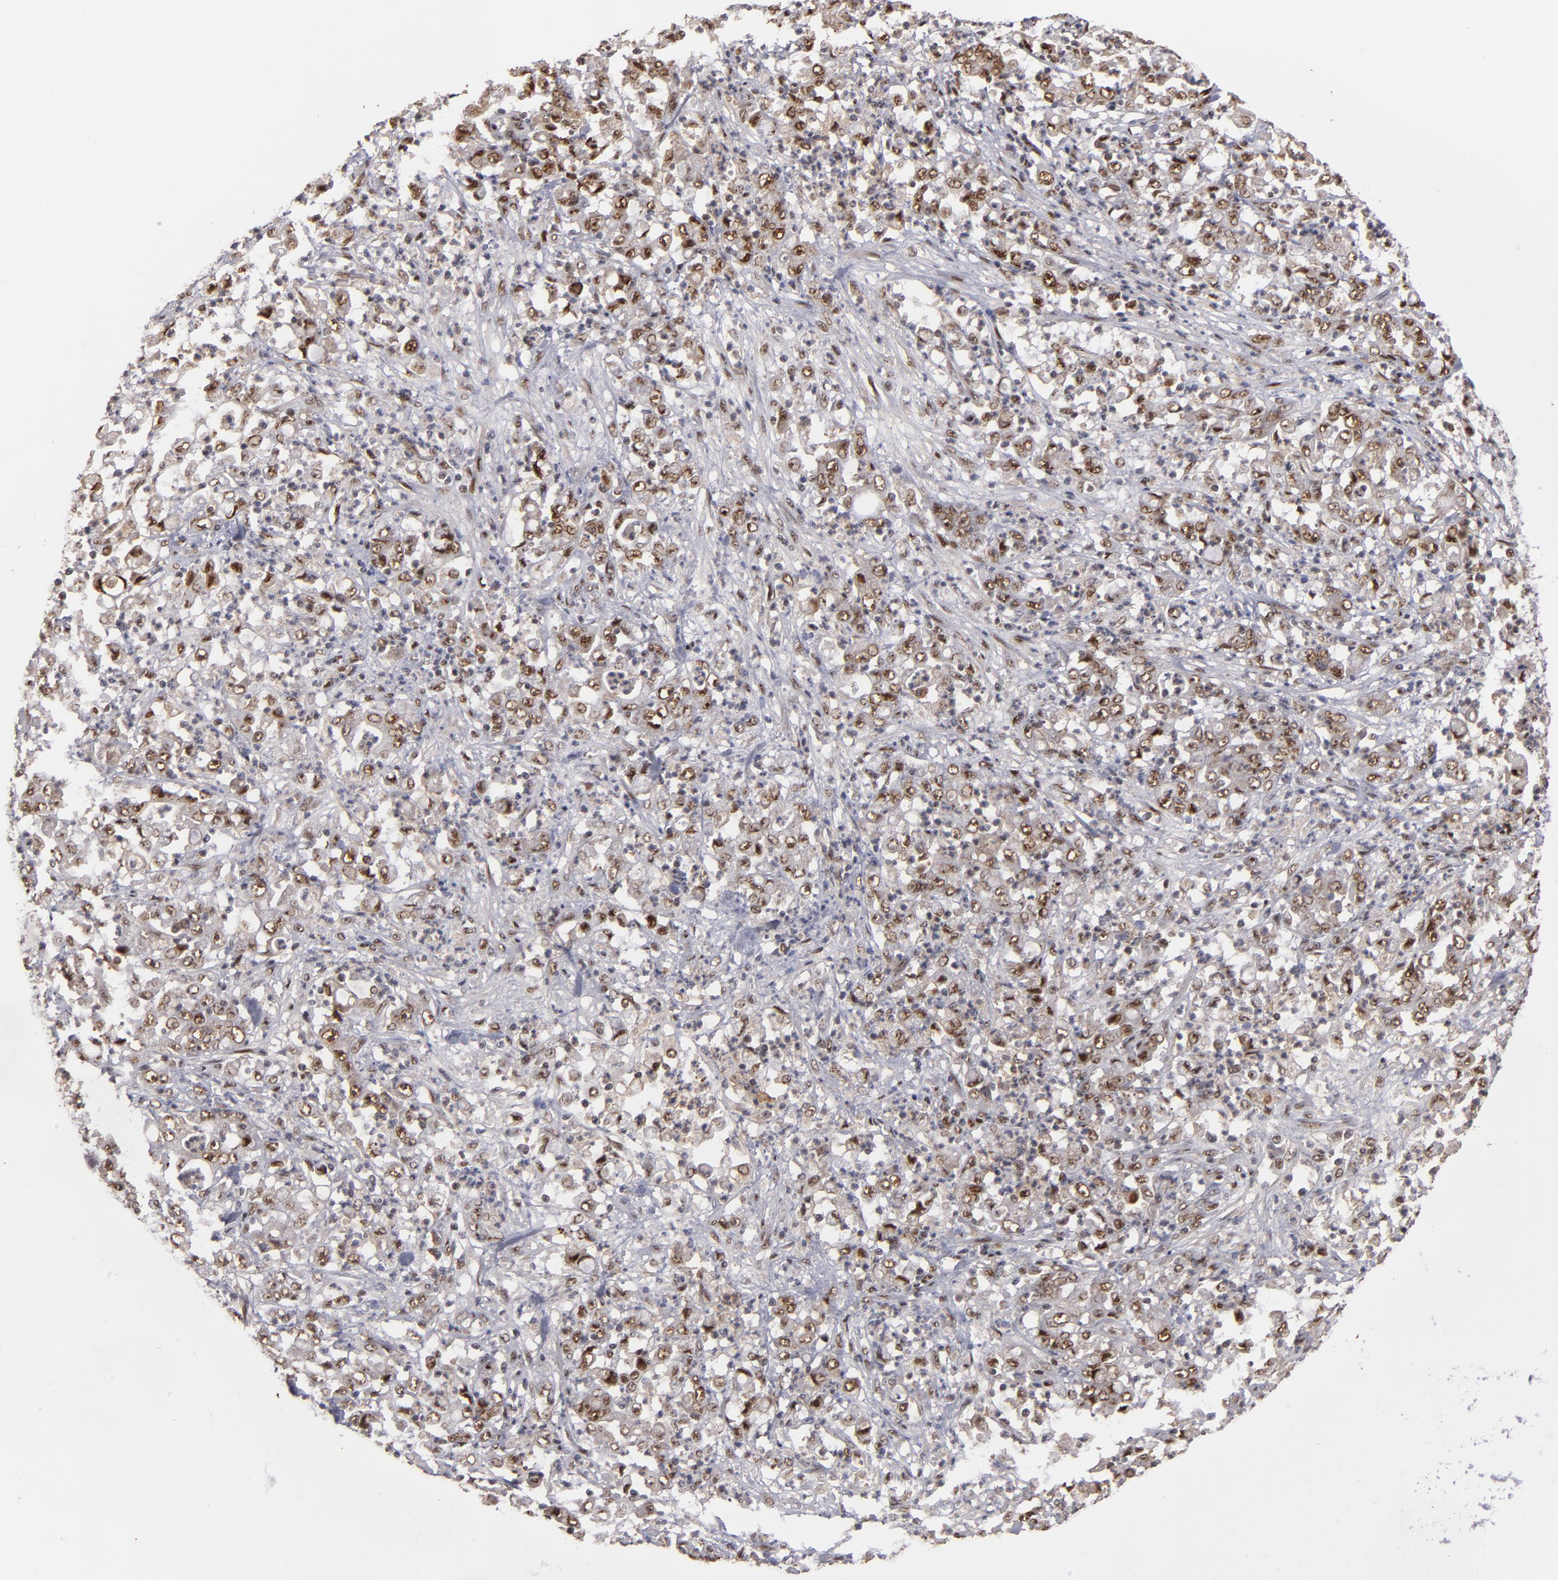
{"staining": {"intensity": "moderate", "quantity": "25%-75%", "location": "nuclear"}, "tissue": "stomach cancer", "cell_type": "Tumor cells", "image_type": "cancer", "snomed": [{"axis": "morphology", "description": "Adenocarcinoma, NOS"}, {"axis": "topography", "description": "Stomach, lower"}], "caption": "Protein staining by immunohistochemistry exhibits moderate nuclear positivity in approximately 25%-75% of tumor cells in adenocarcinoma (stomach).", "gene": "ZNF234", "patient": {"sex": "female", "age": 71}}